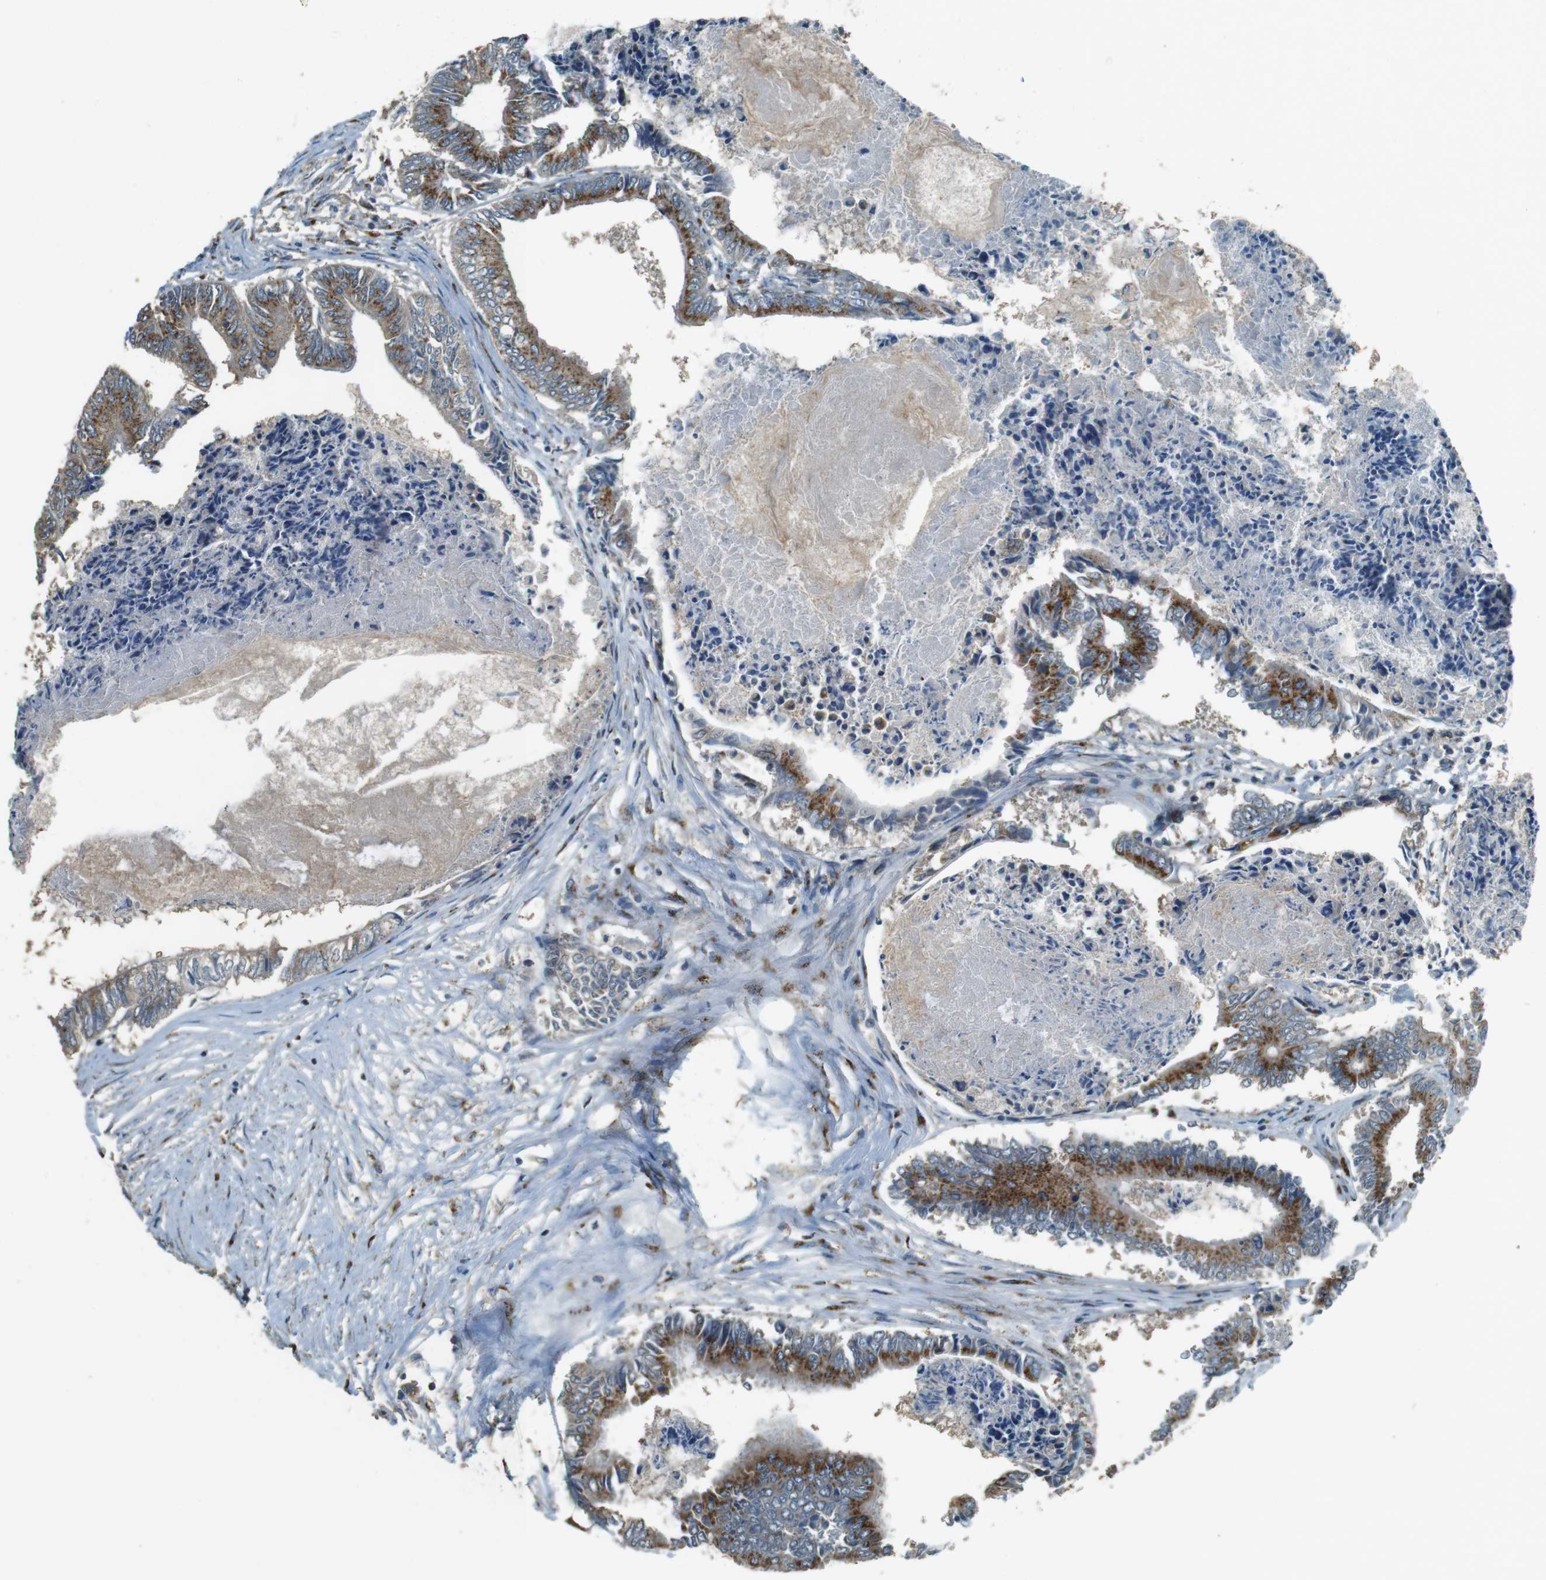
{"staining": {"intensity": "moderate", "quantity": ">75%", "location": "cytoplasmic/membranous"}, "tissue": "colorectal cancer", "cell_type": "Tumor cells", "image_type": "cancer", "snomed": [{"axis": "morphology", "description": "Adenocarcinoma, NOS"}, {"axis": "topography", "description": "Rectum"}], "caption": "A high-resolution histopathology image shows immunohistochemistry staining of colorectal adenocarcinoma, which shows moderate cytoplasmic/membranous expression in about >75% of tumor cells.", "gene": "TMEM115", "patient": {"sex": "male", "age": 63}}